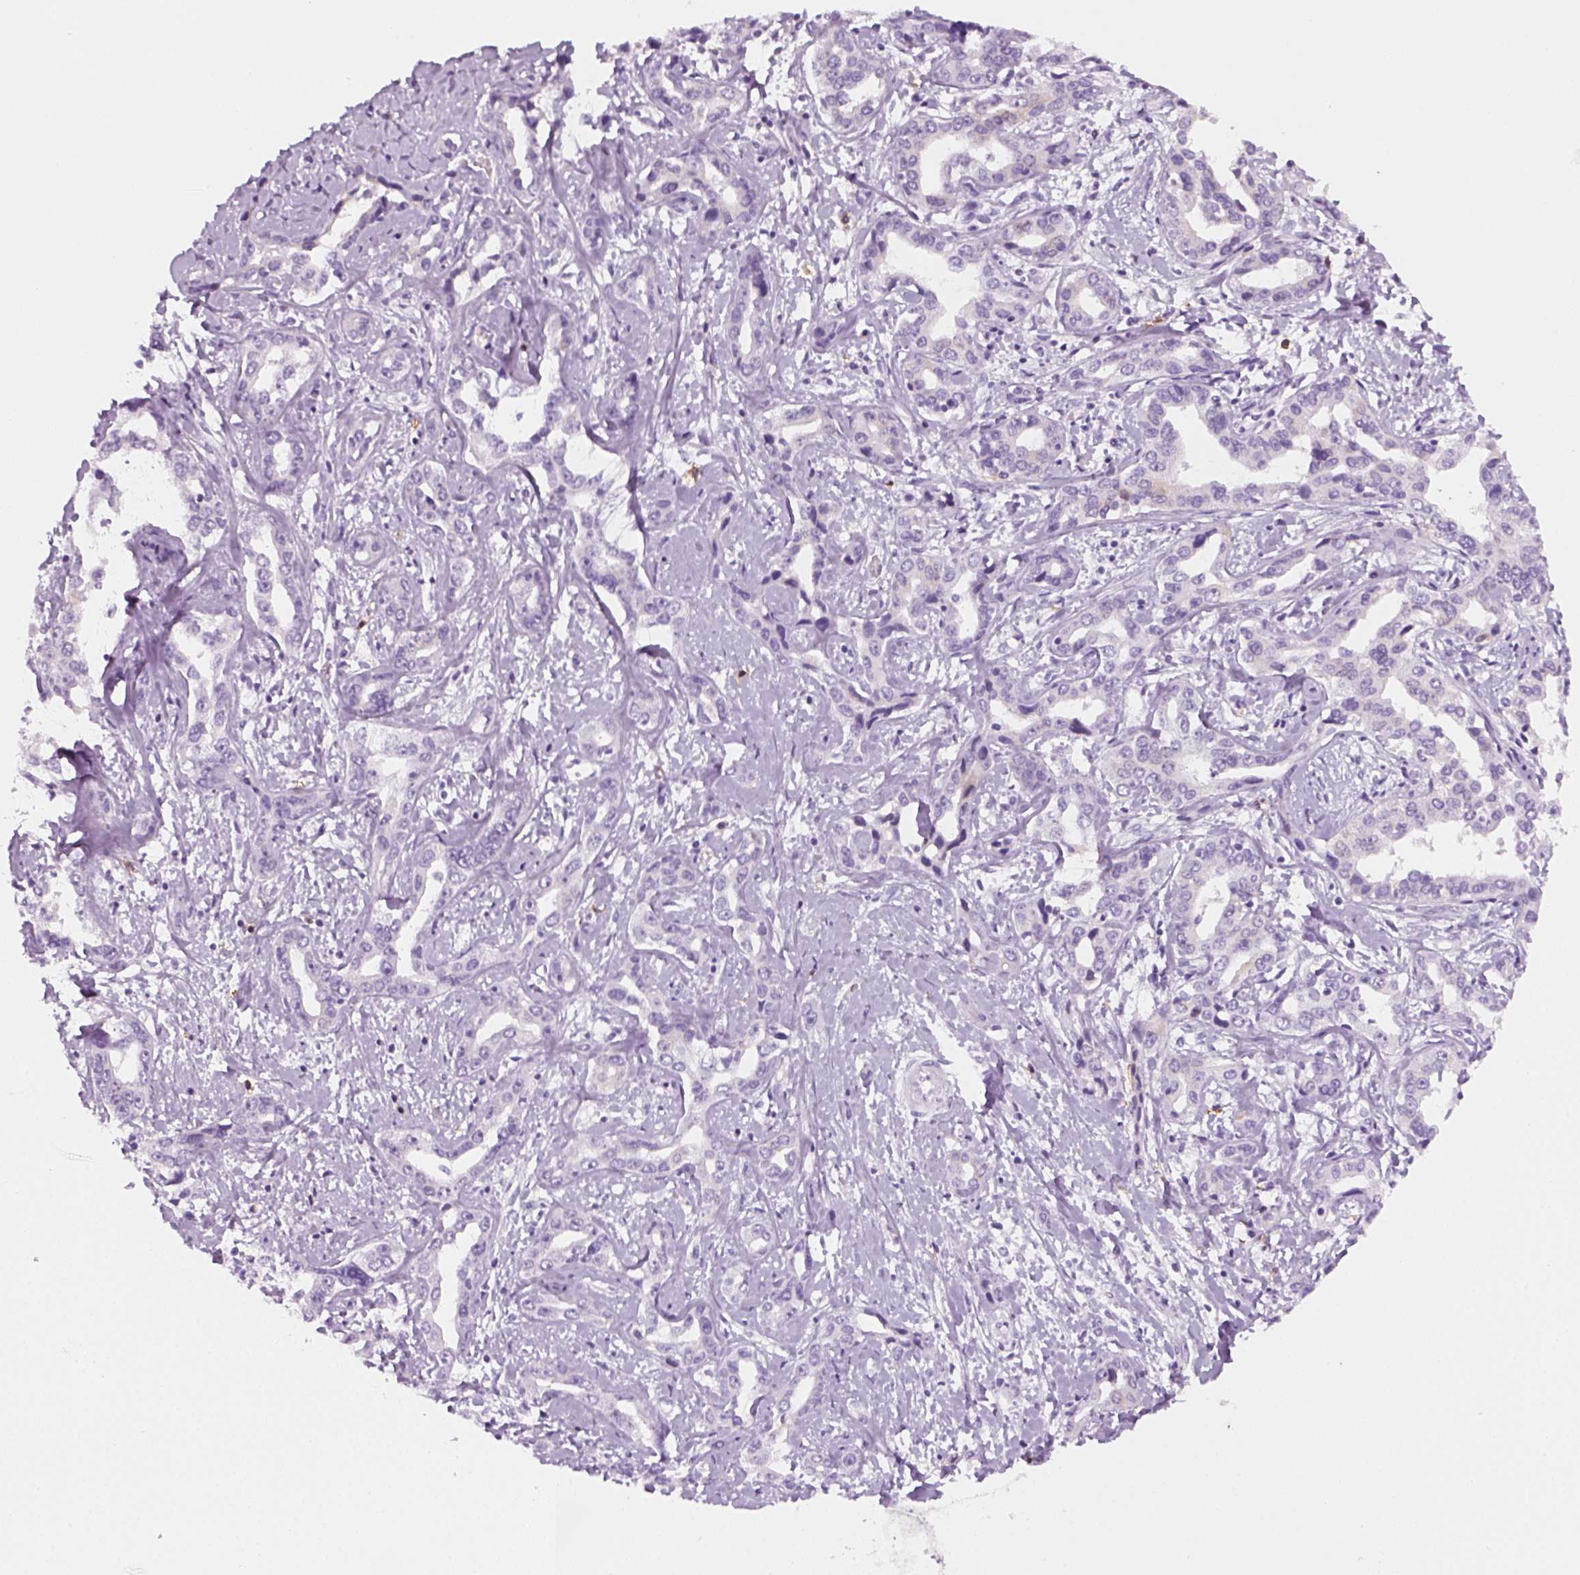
{"staining": {"intensity": "negative", "quantity": "none", "location": "none"}, "tissue": "liver cancer", "cell_type": "Tumor cells", "image_type": "cancer", "snomed": [{"axis": "morphology", "description": "Cholangiocarcinoma"}, {"axis": "topography", "description": "Liver"}], "caption": "This histopathology image is of liver cholangiocarcinoma stained with immunohistochemistry to label a protein in brown with the nuclei are counter-stained blue. There is no staining in tumor cells.", "gene": "AQP3", "patient": {"sex": "male", "age": 59}}